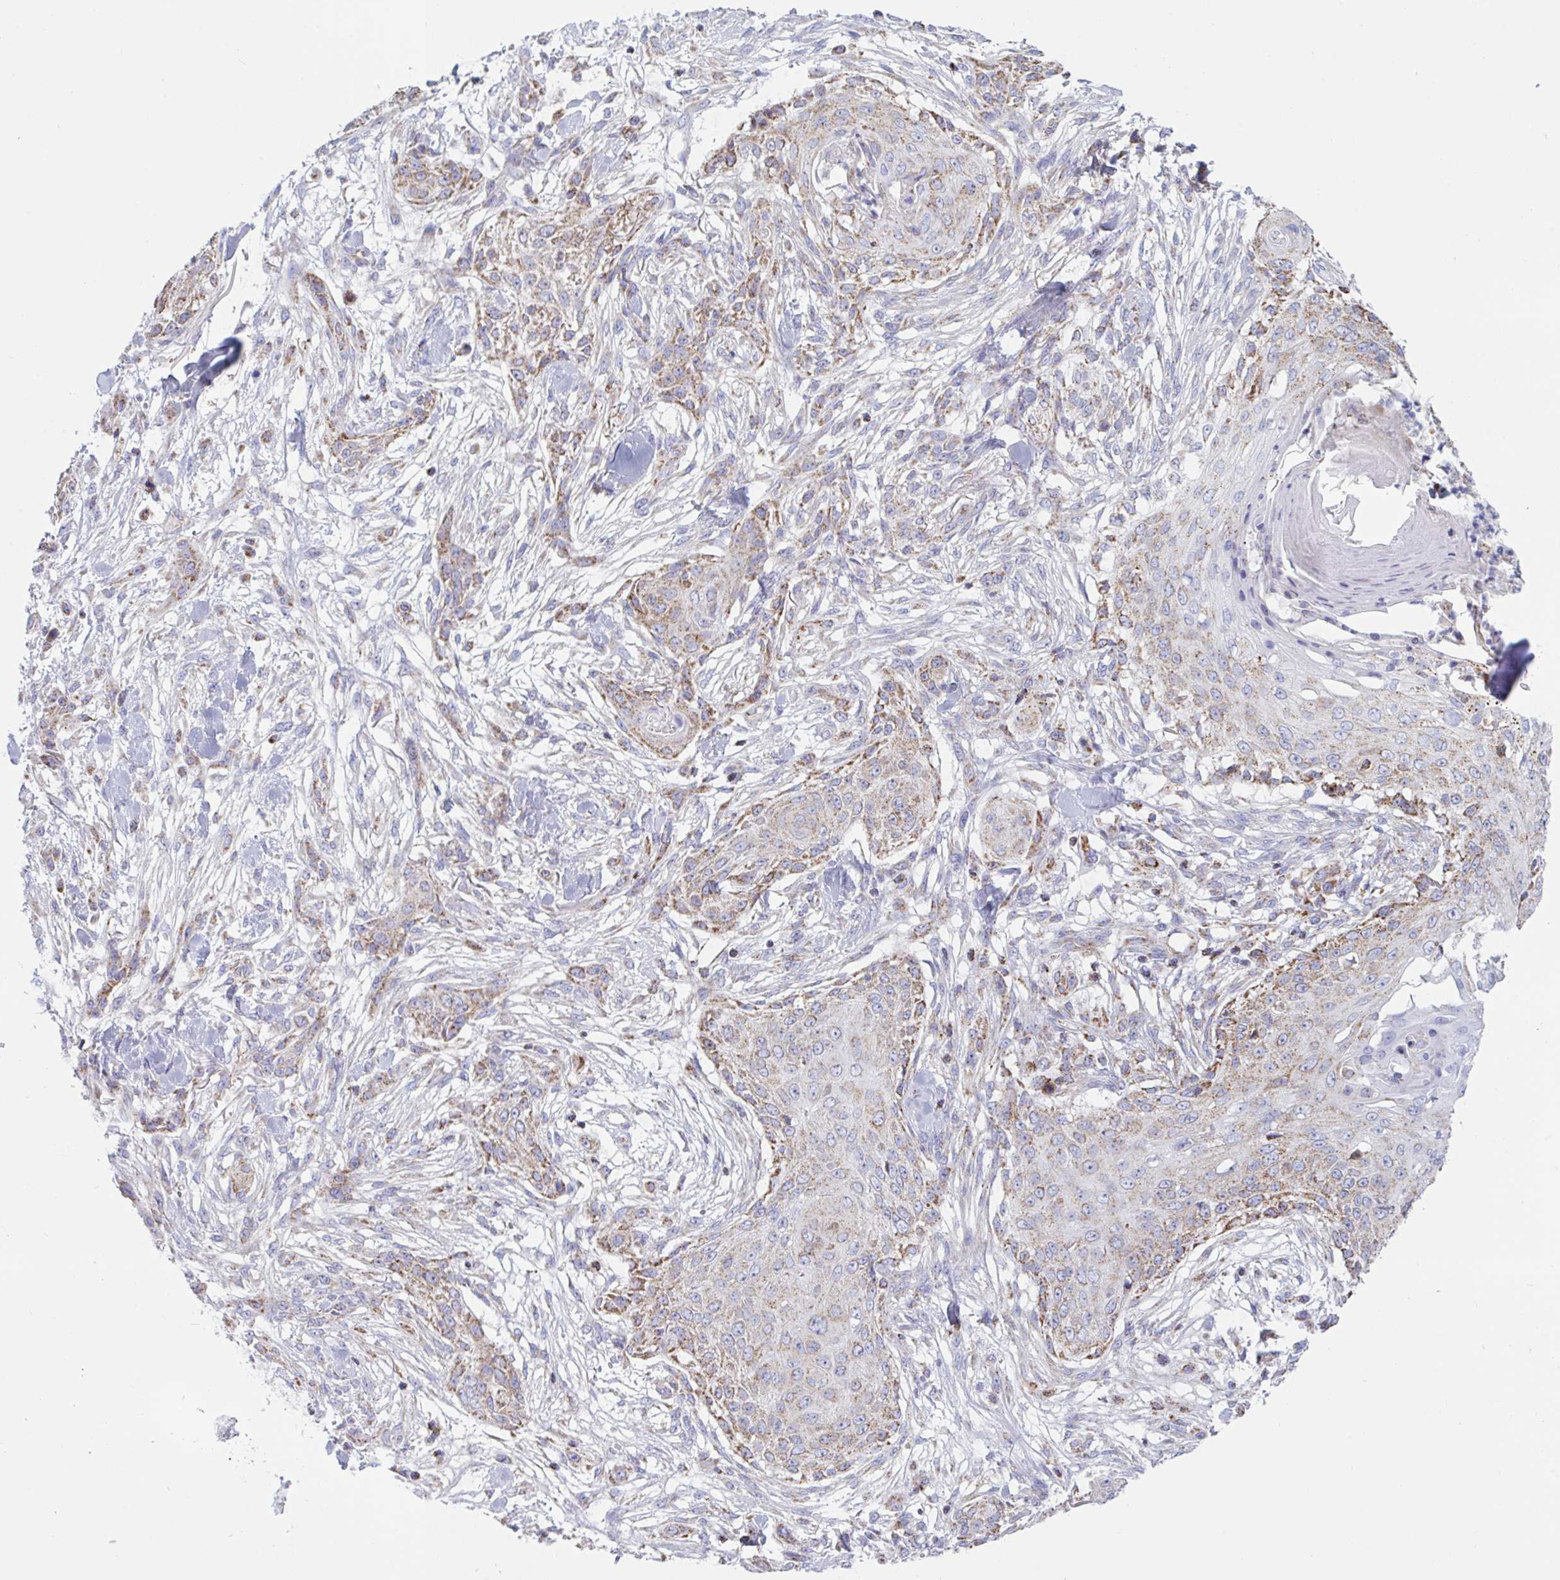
{"staining": {"intensity": "weak", "quantity": "<25%", "location": "cytoplasmic/membranous"}, "tissue": "skin cancer", "cell_type": "Tumor cells", "image_type": "cancer", "snomed": [{"axis": "morphology", "description": "Squamous cell carcinoma, NOS"}, {"axis": "topography", "description": "Skin"}], "caption": "Squamous cell carcinoma (skin) stained for a protein using IHC reveals no expression tumor cells.", "gene": "HSPE1", "patient": {"sex": "female", "age": 59}}